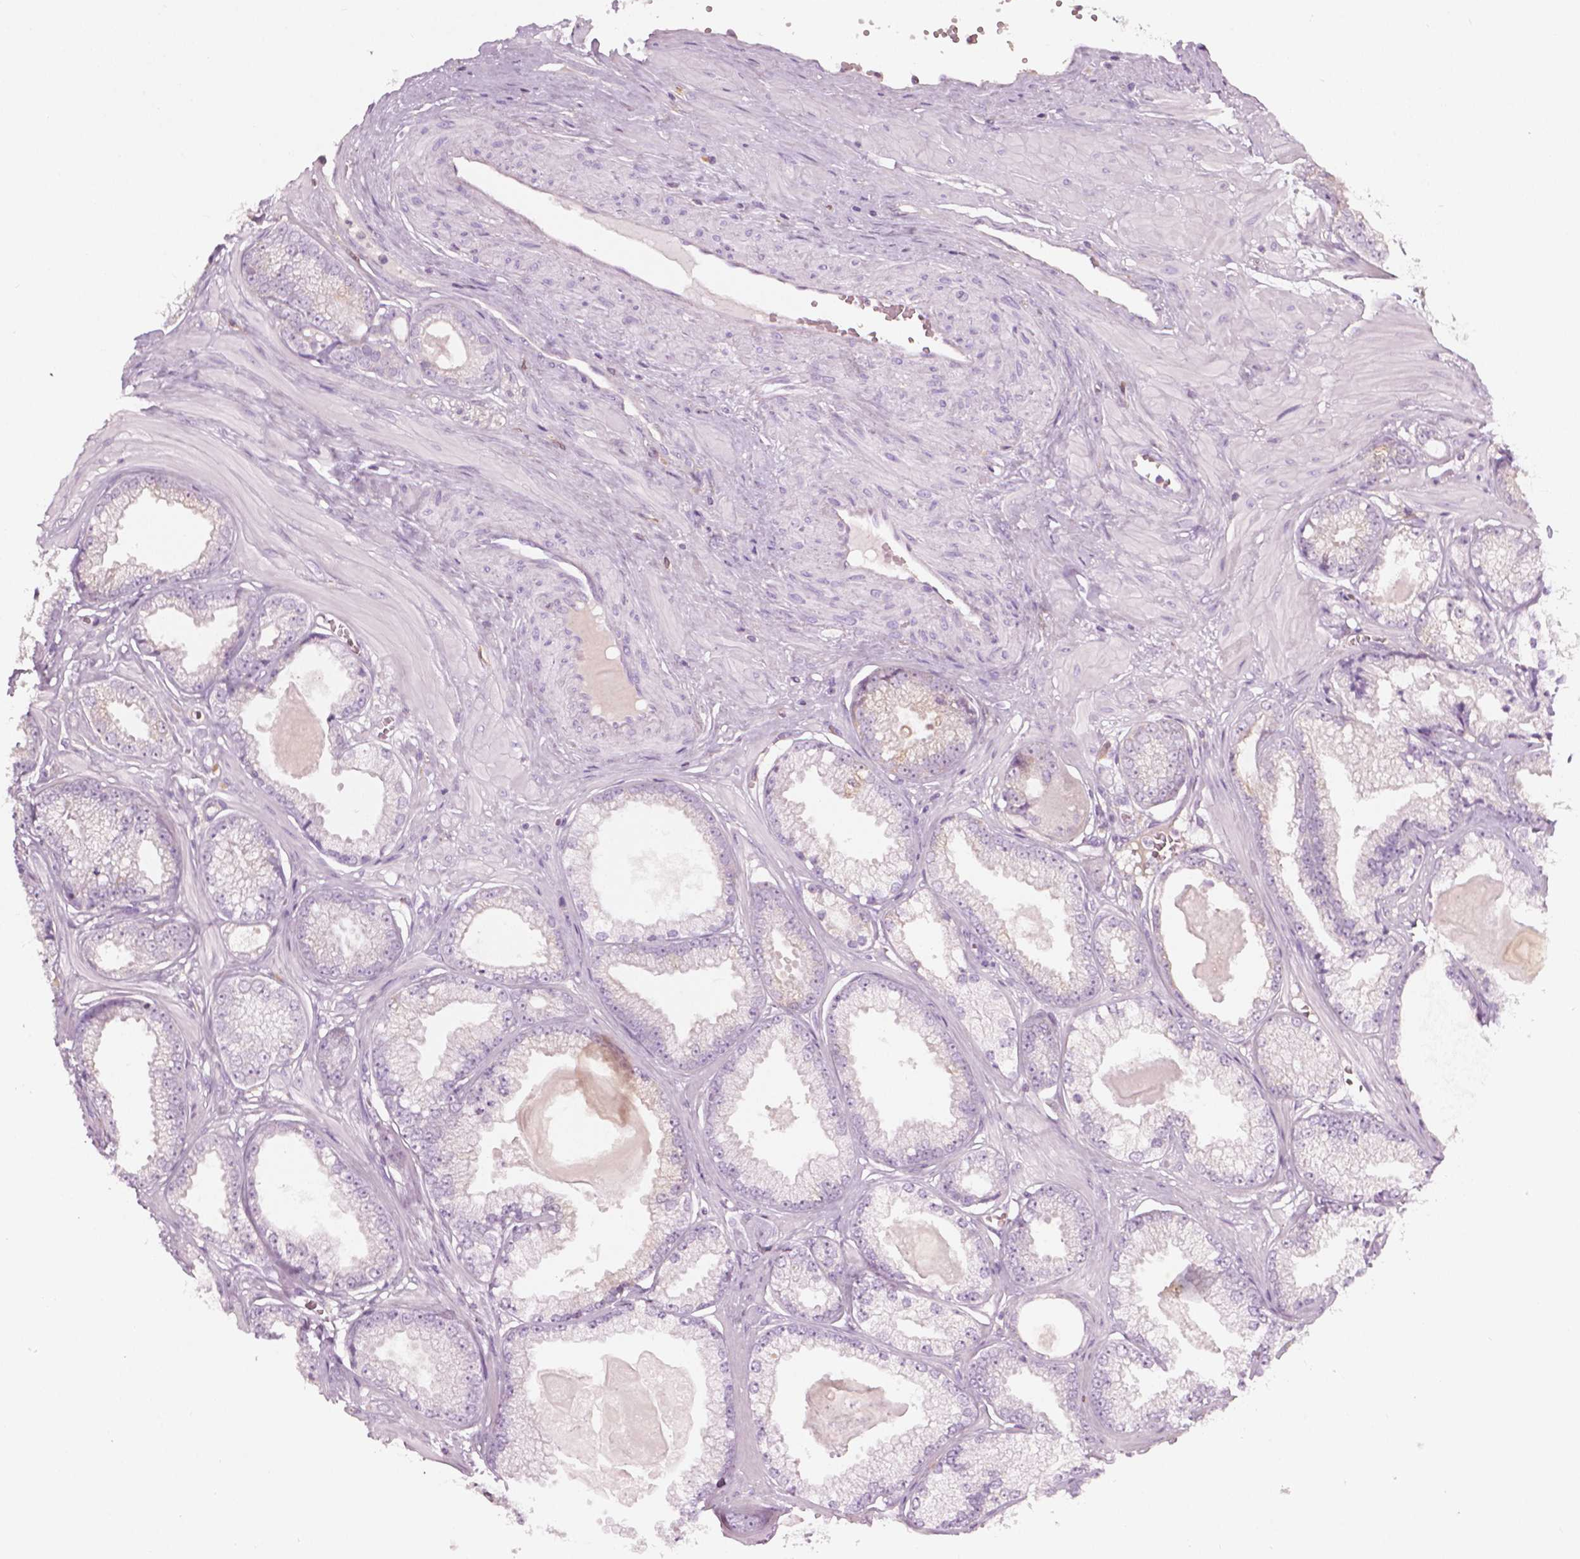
{"staining": {"intensity": "negative", "quantity": "none", "location": "none"}, "tissue": "prostate cancer", "cell_type": "Tumor cells", "image_type": "cancer", "snomed": [{"axis": "morphology", "description": "Adenocarcinoma, Low grade"}, {"axis": "topography", "description": "Prostate"}], "caption": "Histopathology image shows no significant protein expression in tumor cells of prostate cancer.", "gene": "SHMT1", "patient": {"sex": "male", "age": 64}}